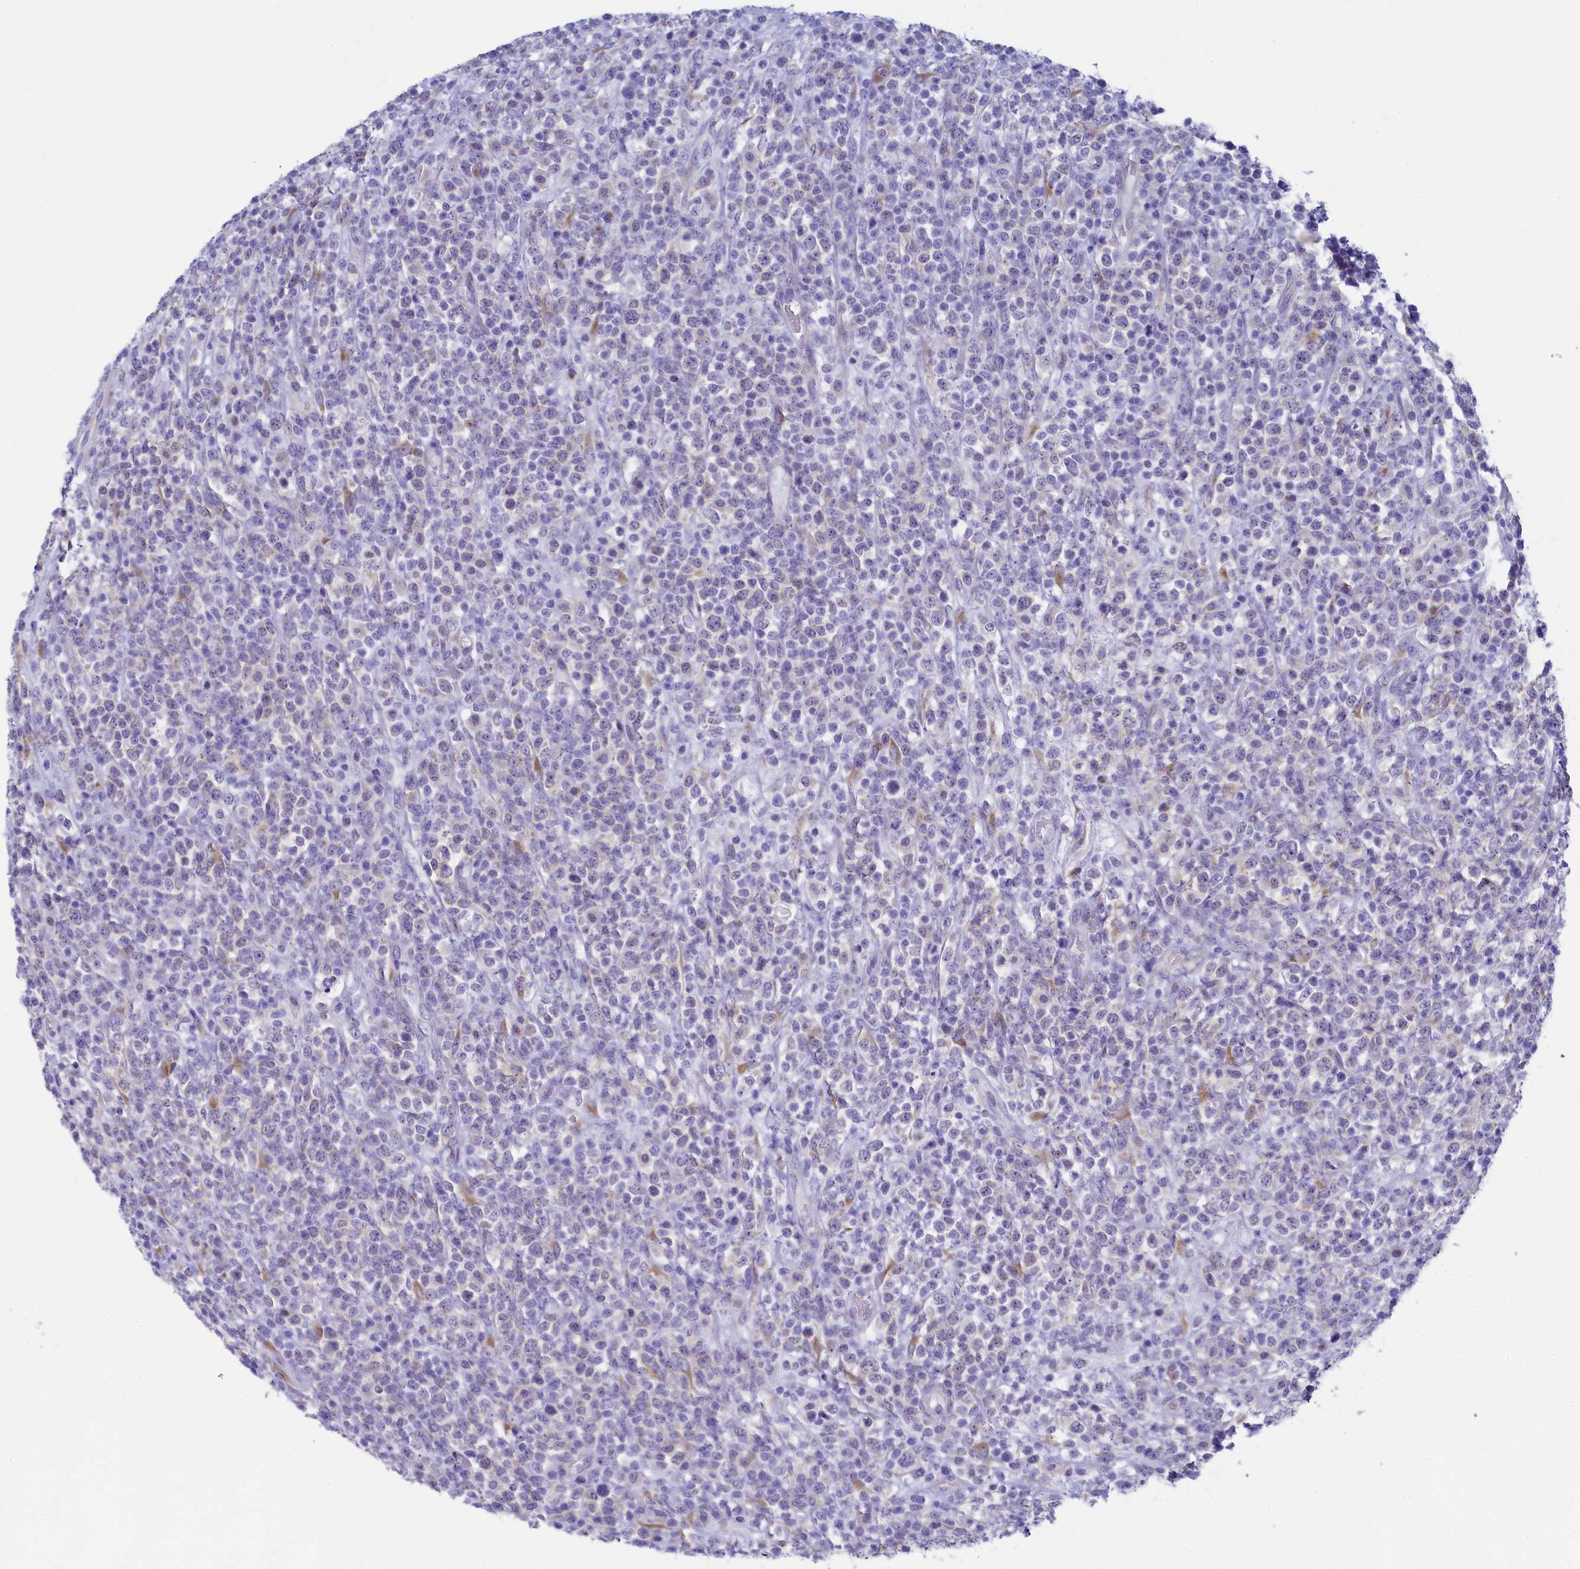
{"staining": {"intensity": "negative", "quantity": "none", "location": "none"}, "tissue": "lymphoma", "cell_type": "Tumor cells", "image_type": "cancer", "snomed": [{"axis": "morphology", "description": "Malignant lymphoma, non-Hodgkin's type, High grade"}, {"axis": "topography", "description": "Colon"}], "caption": "This image is of lymphoma stained with IHC to label a protein in brown with the nuclei are counter-stained blue. There is no expression in tumor cells. The staining was performed using DAB (3,3'-diaminobenzidine) to visualize the protein expression in brown, while the nuclei were stained in blue with hematoxylin (Magnification: 20x).", "gene": "SKA3", "patient": {"sex": "female", "age": 53}}